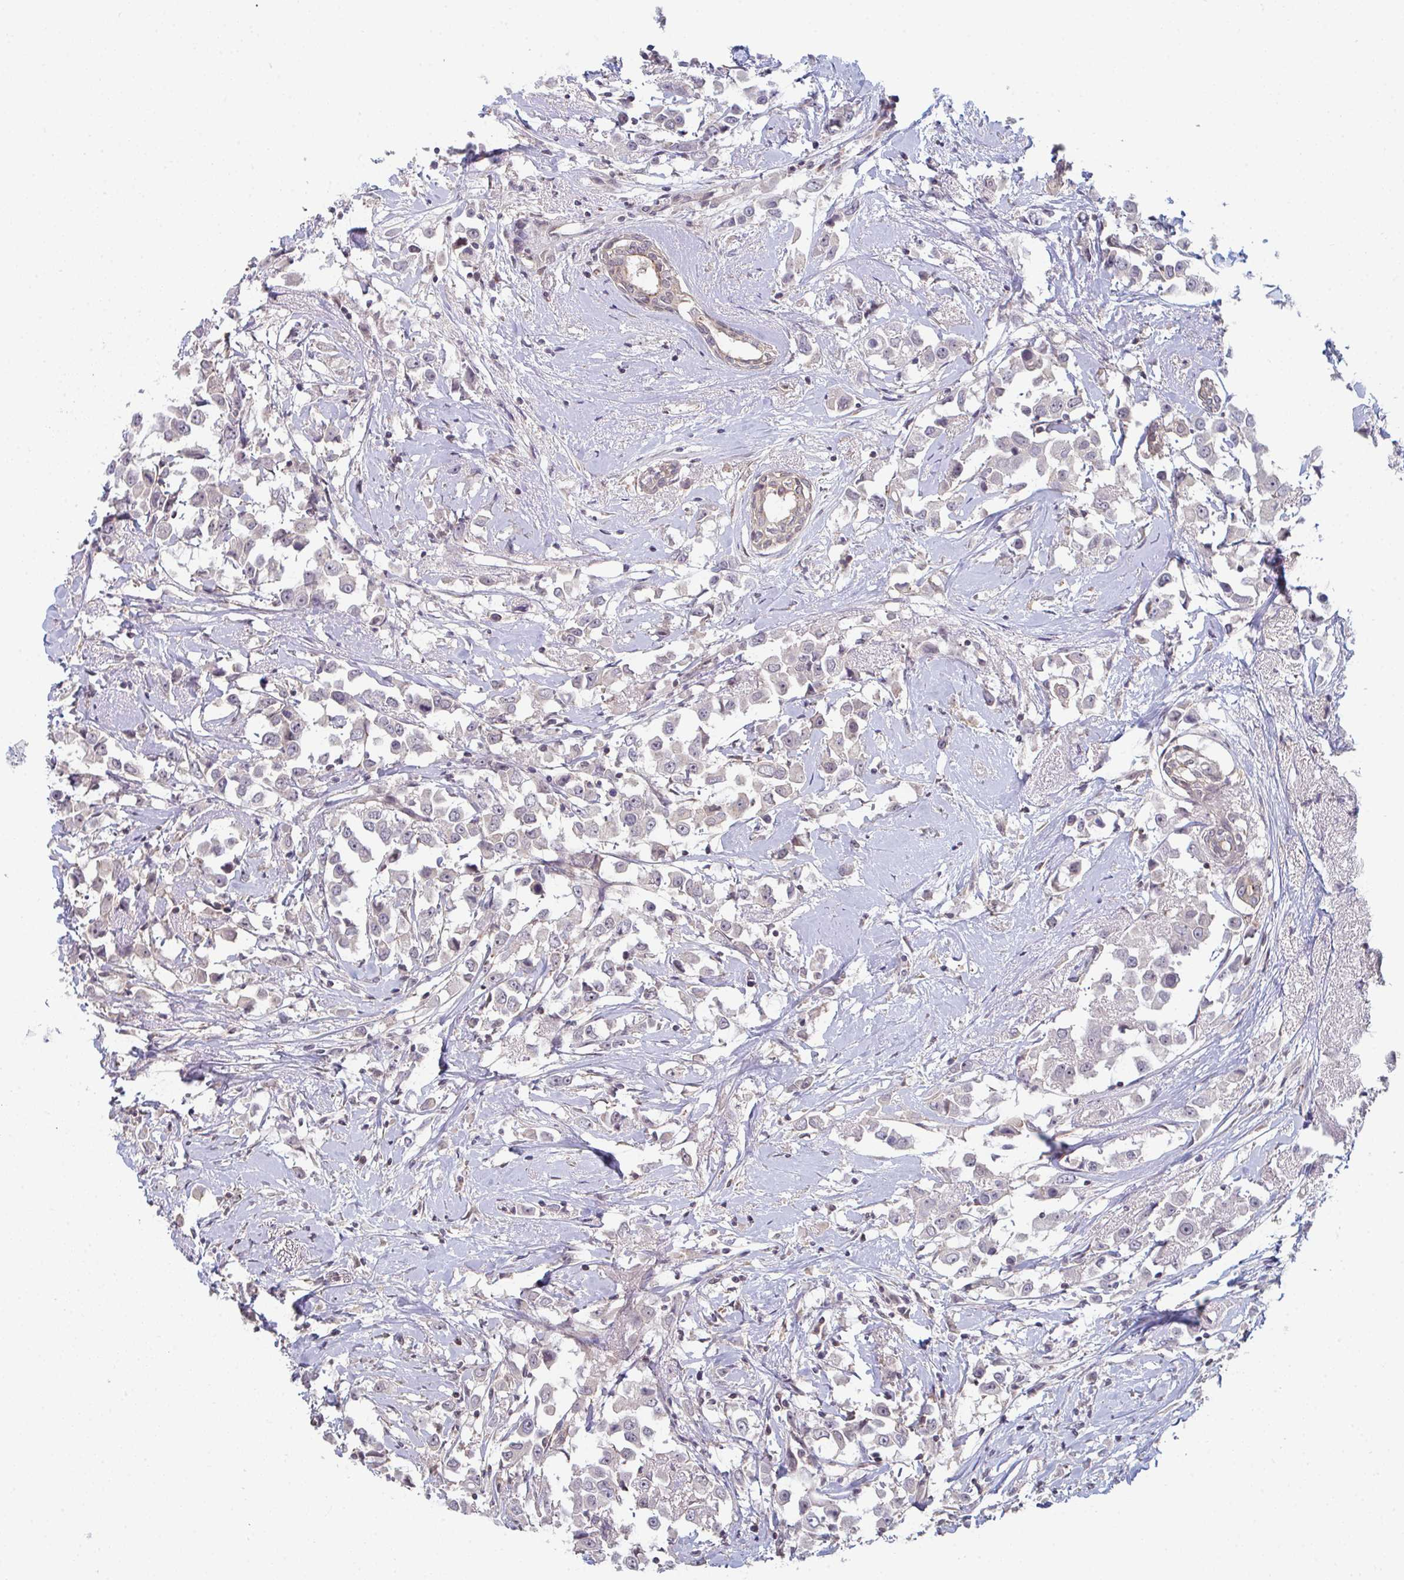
{"staining": {"intensity": "negative", "quantity": "none", "location": "none"}, "tissue": "breast cancer", "cell_type": "Tumor cells", "image_type": "cancer", "snomed": [{"axis": "morphology", "description": "Duct carcinoma"}, {"axis": "topography", "description": "Breast"}], "caption": "DAB (3,3'-diaminobenzidine) immunohistochemical staining of intraductal carcinoma (breast) exhibits no significant staining in tumor cells. (Stains: DAB immunohistochemistry (IHC) with hematoxylin counter stain, Microscopy: brightfield microscopy at high magnification).", "gene": "ZNF214", "patient": {"sex": "female", "age": 61}}